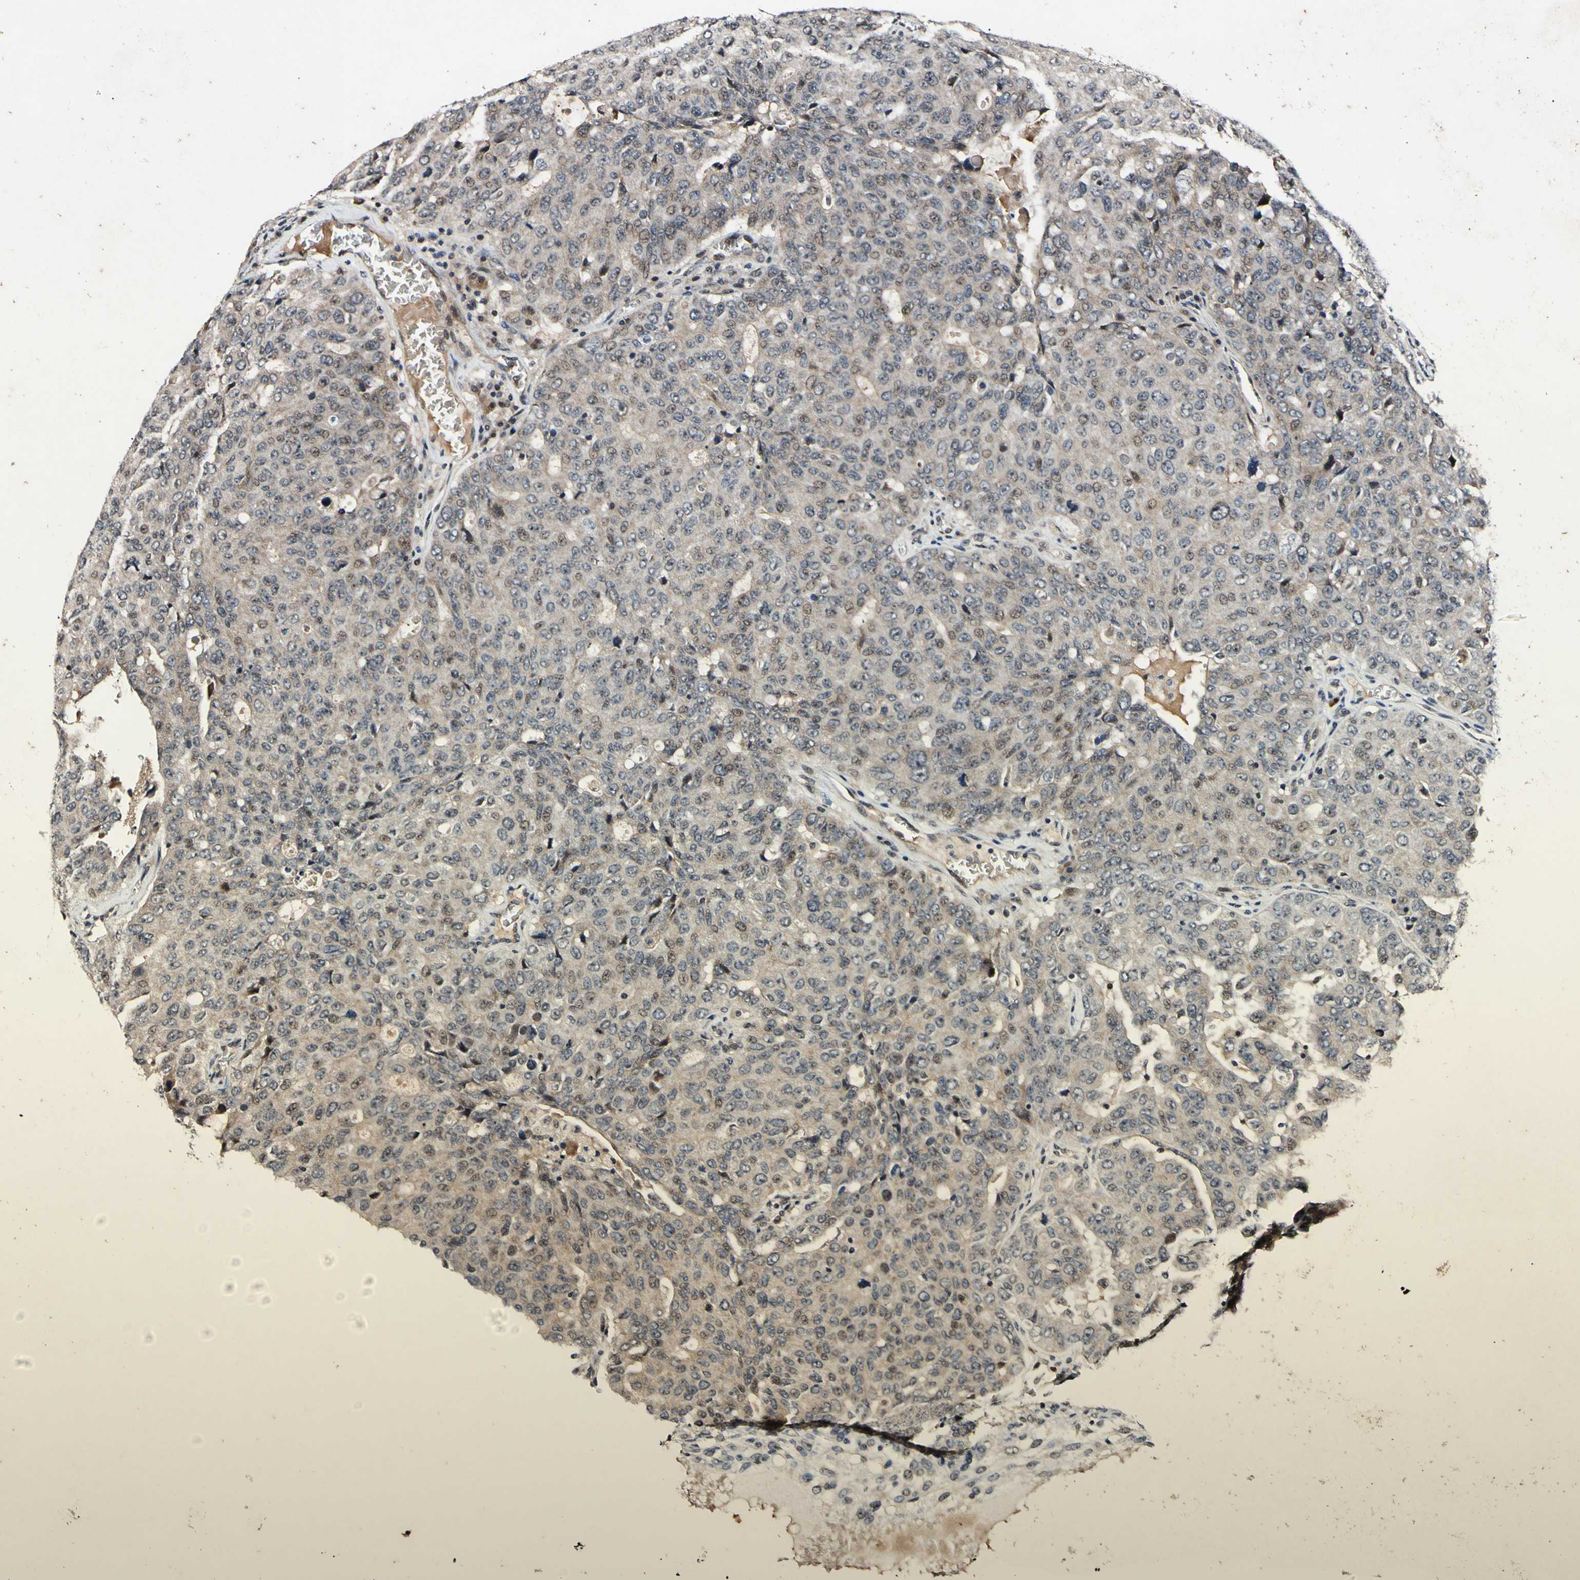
{"staining": {"intensity": "weak", "quantity": ">75%", "location": "cytoplasmic/membranous"}, "tissue": "ovarian cancer", "cell_type": "Tumor cells", "image_type": "cancer", "snomed": [{"axis": "morphology", "description": "Carcinoma, endometroid"}, {"axis": "topography", "description": "Ovary"}], "caption": "Ovarian cancer stained with DAB immunohistochemistry reveals low levels of weak cytoplasmic/membranous staining in approximately >75% of tumor cells. (DAB = brown stain, brightfield microscopy at high magnification).", "gene": "POLR2F", "patient": {"sex": "female", "age": 62}}